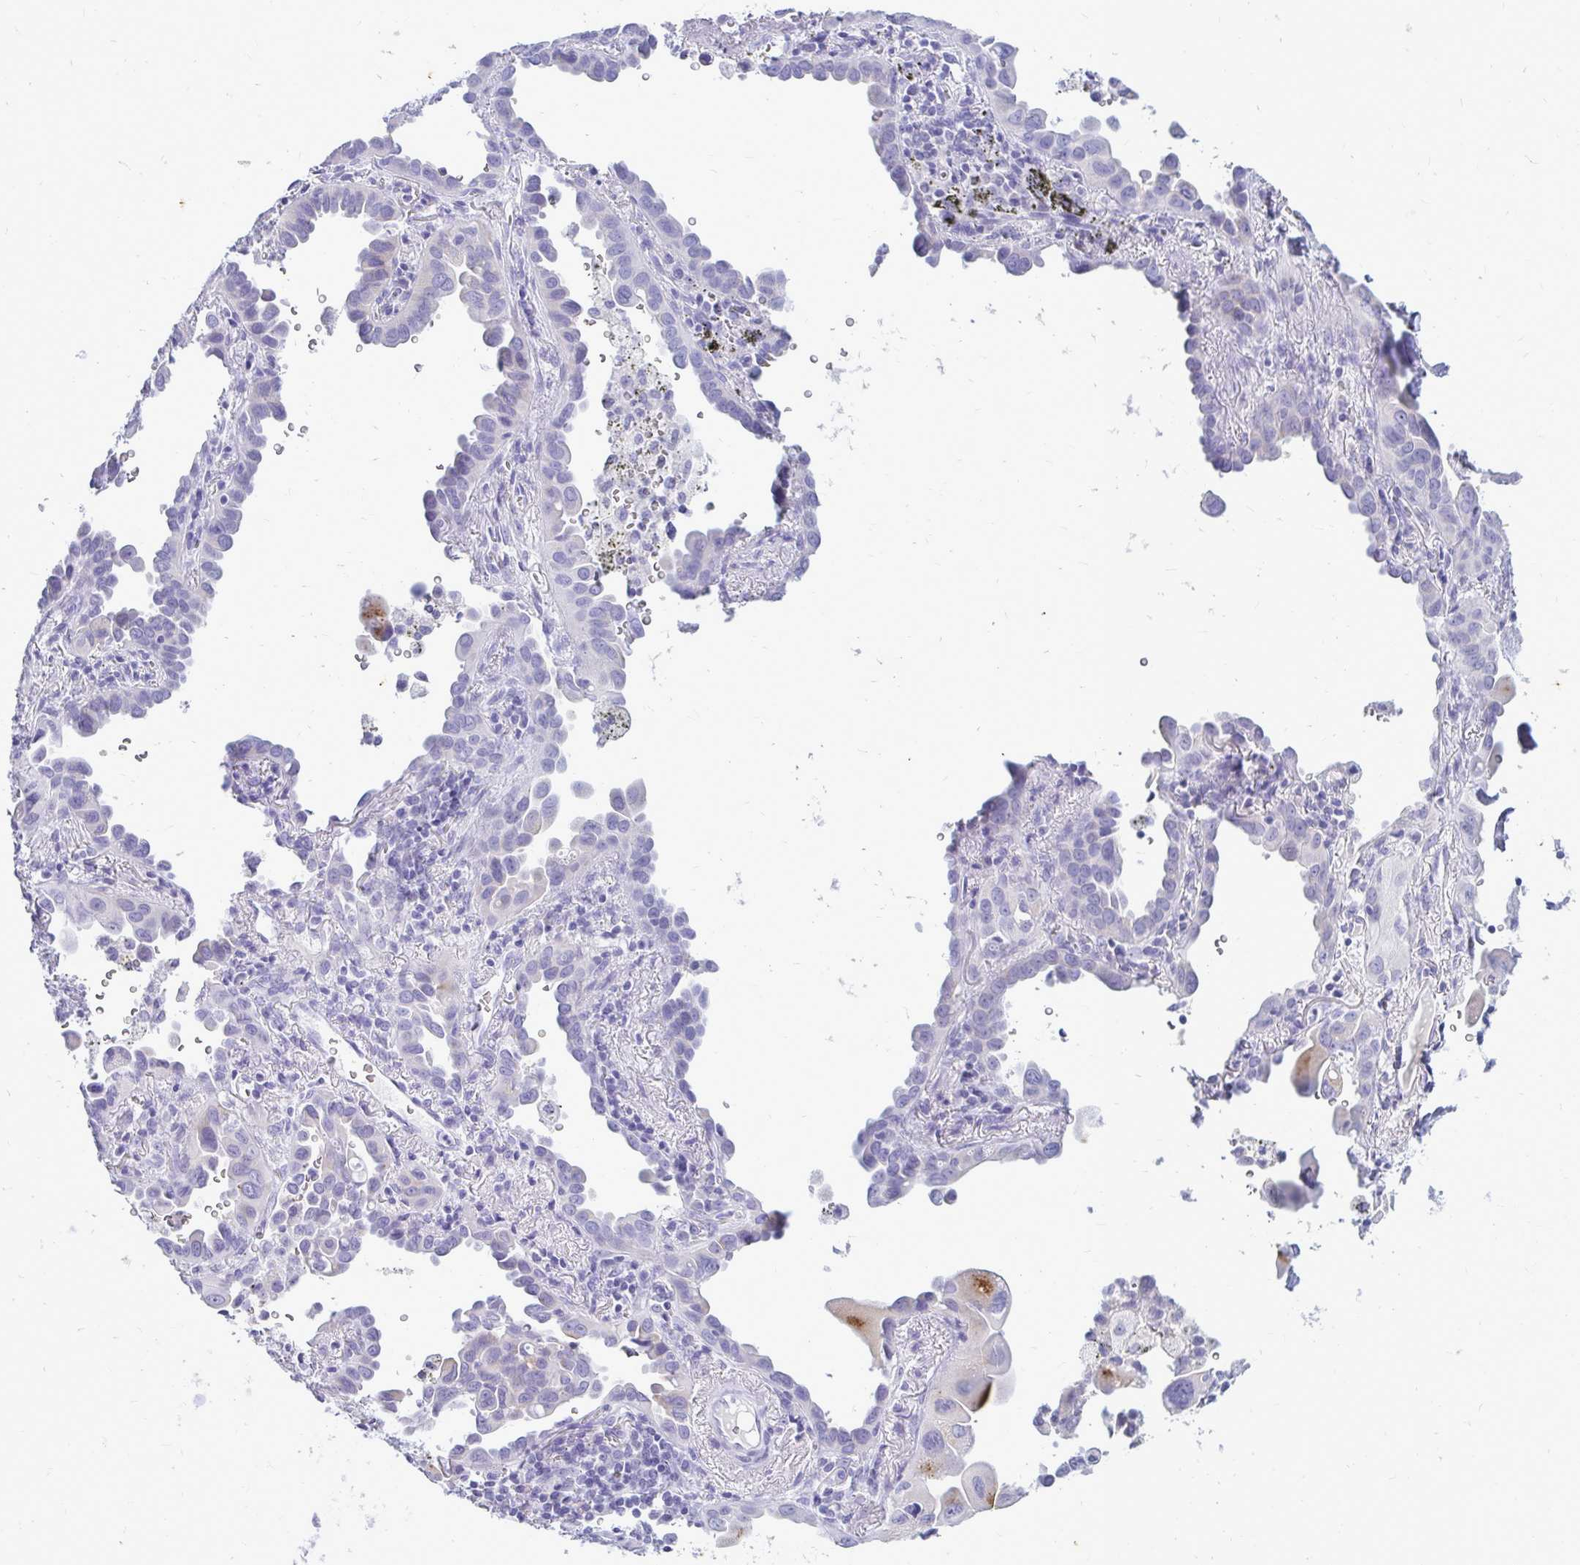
{"staining": {"intensity": "strong", "quantity": "25%-75%", "location": "cytoplasmic/membranous"}, "tissue": "lung cancer", "cell_type": "Tumor cells", "image_type": "cancer", "snomed": [{"axis": "morphology", "description": "Adenocarcinoma, NOS"}, {"axis": "topography", "description": "Lung"}], "caption": "IHC histopathology image of lung cancer stained for a protein (brown), which reveals high levels of strong cytoplasmic/membranous staining in about 25%-75% of tumor cells.", "gene": "NANOGNB", "patient": {"sex": "male", "age": 68}}